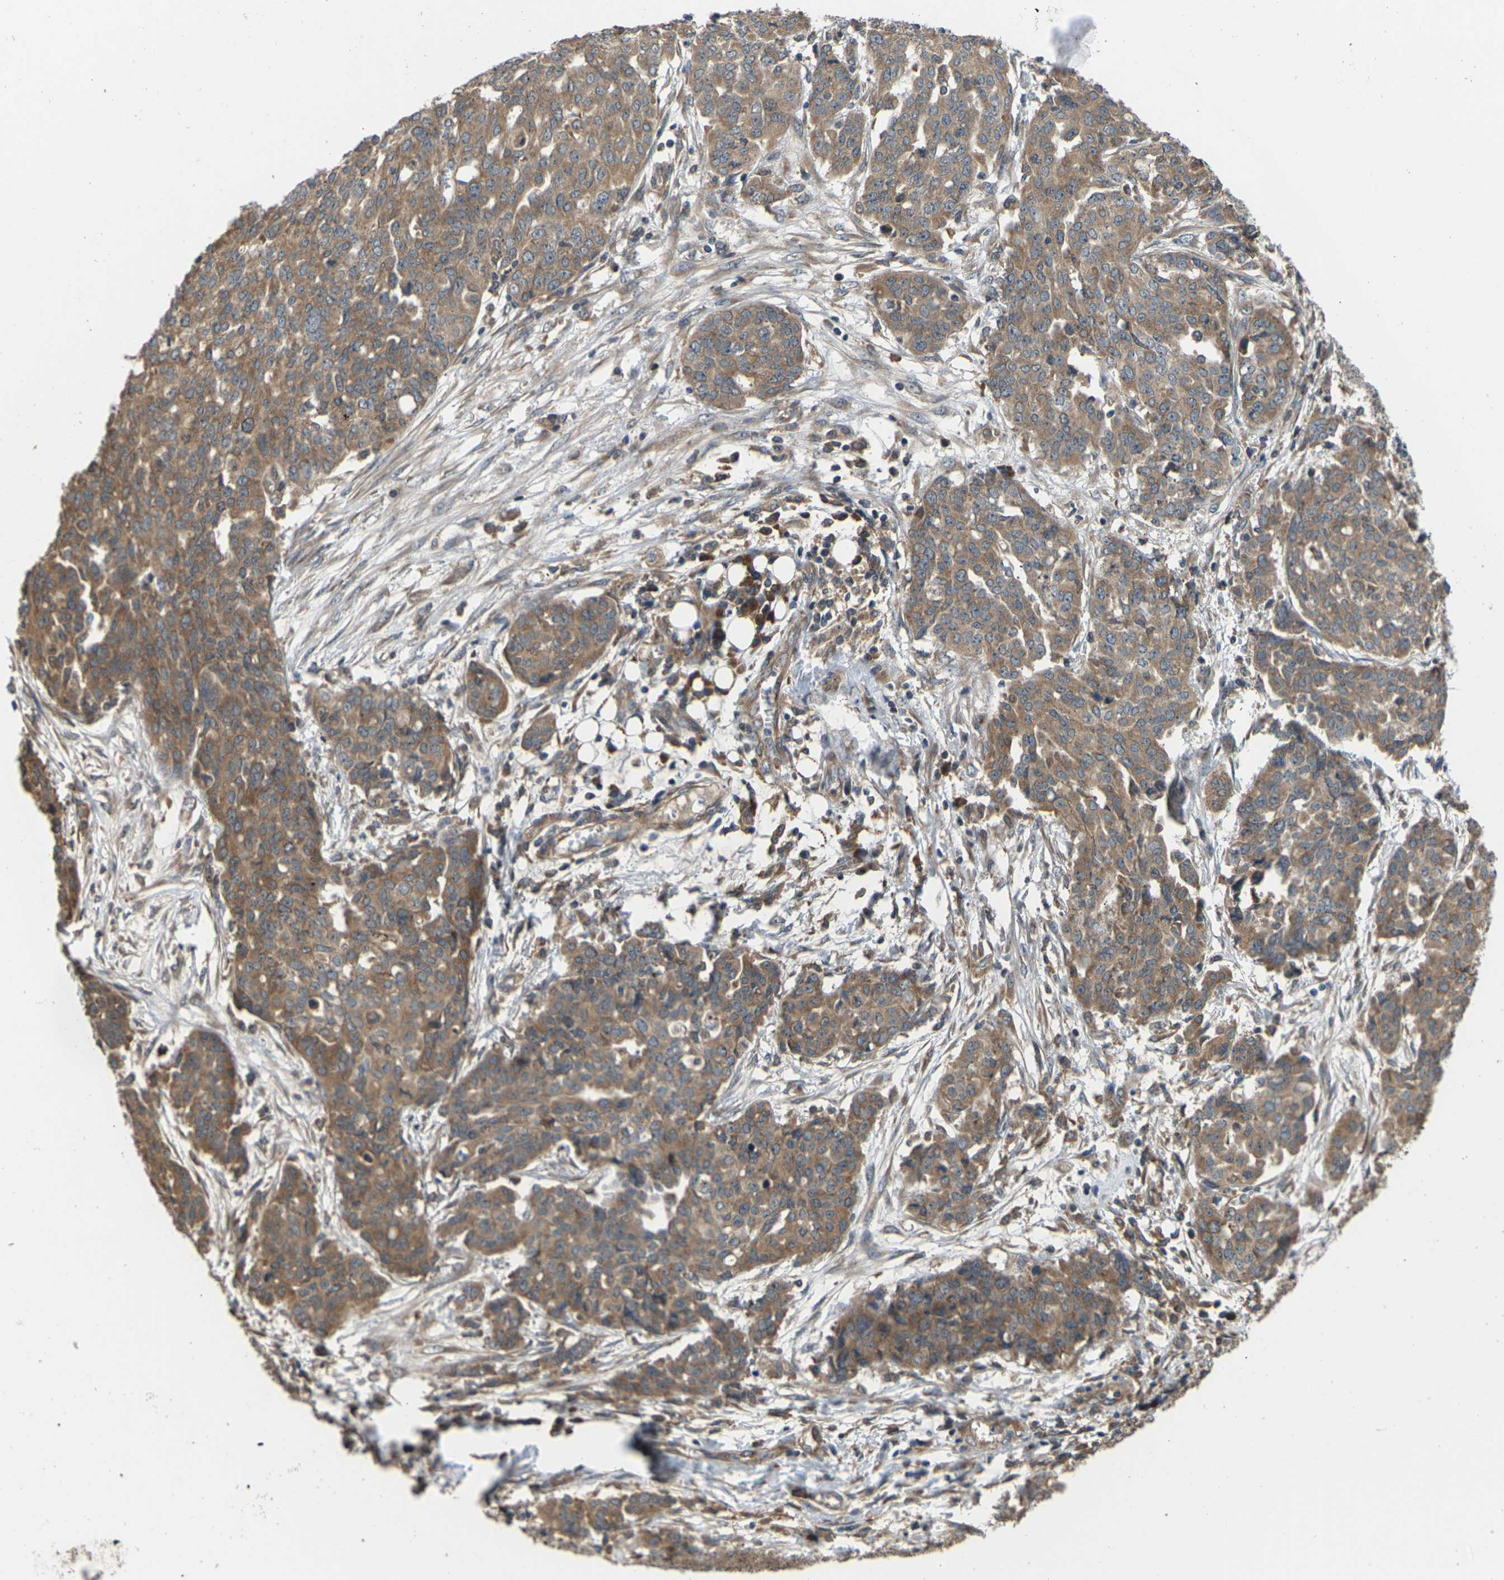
{"staining": {"intensity": "moderate", "quantity": ">75%", "location": "cytoplasmic/membranous"}, "tissue": "ovarian cancer", "cell_type": "Tumor cells", "image_type": "cancer", "snomed": [{"axis": "morphology", "description": "Cystadenocarcinoma, serous, NOS"}, {"axis": "topography", "description": "Soft tissue"}, {"axis": "topography", "description": "Ovary"}], "caption": "IHC histopathology image of neoplastic tissue: human ovarian serous cystadenocarcinoma stained using IHC displays medium levels of moderate protein expression localized specifically in the cytoplasmic/membranous of tumor cells, appearing as a cytoplasmic/membranous brown color.", "gene": "NRAS", "patient": {"sex": "female", "age": 57}}